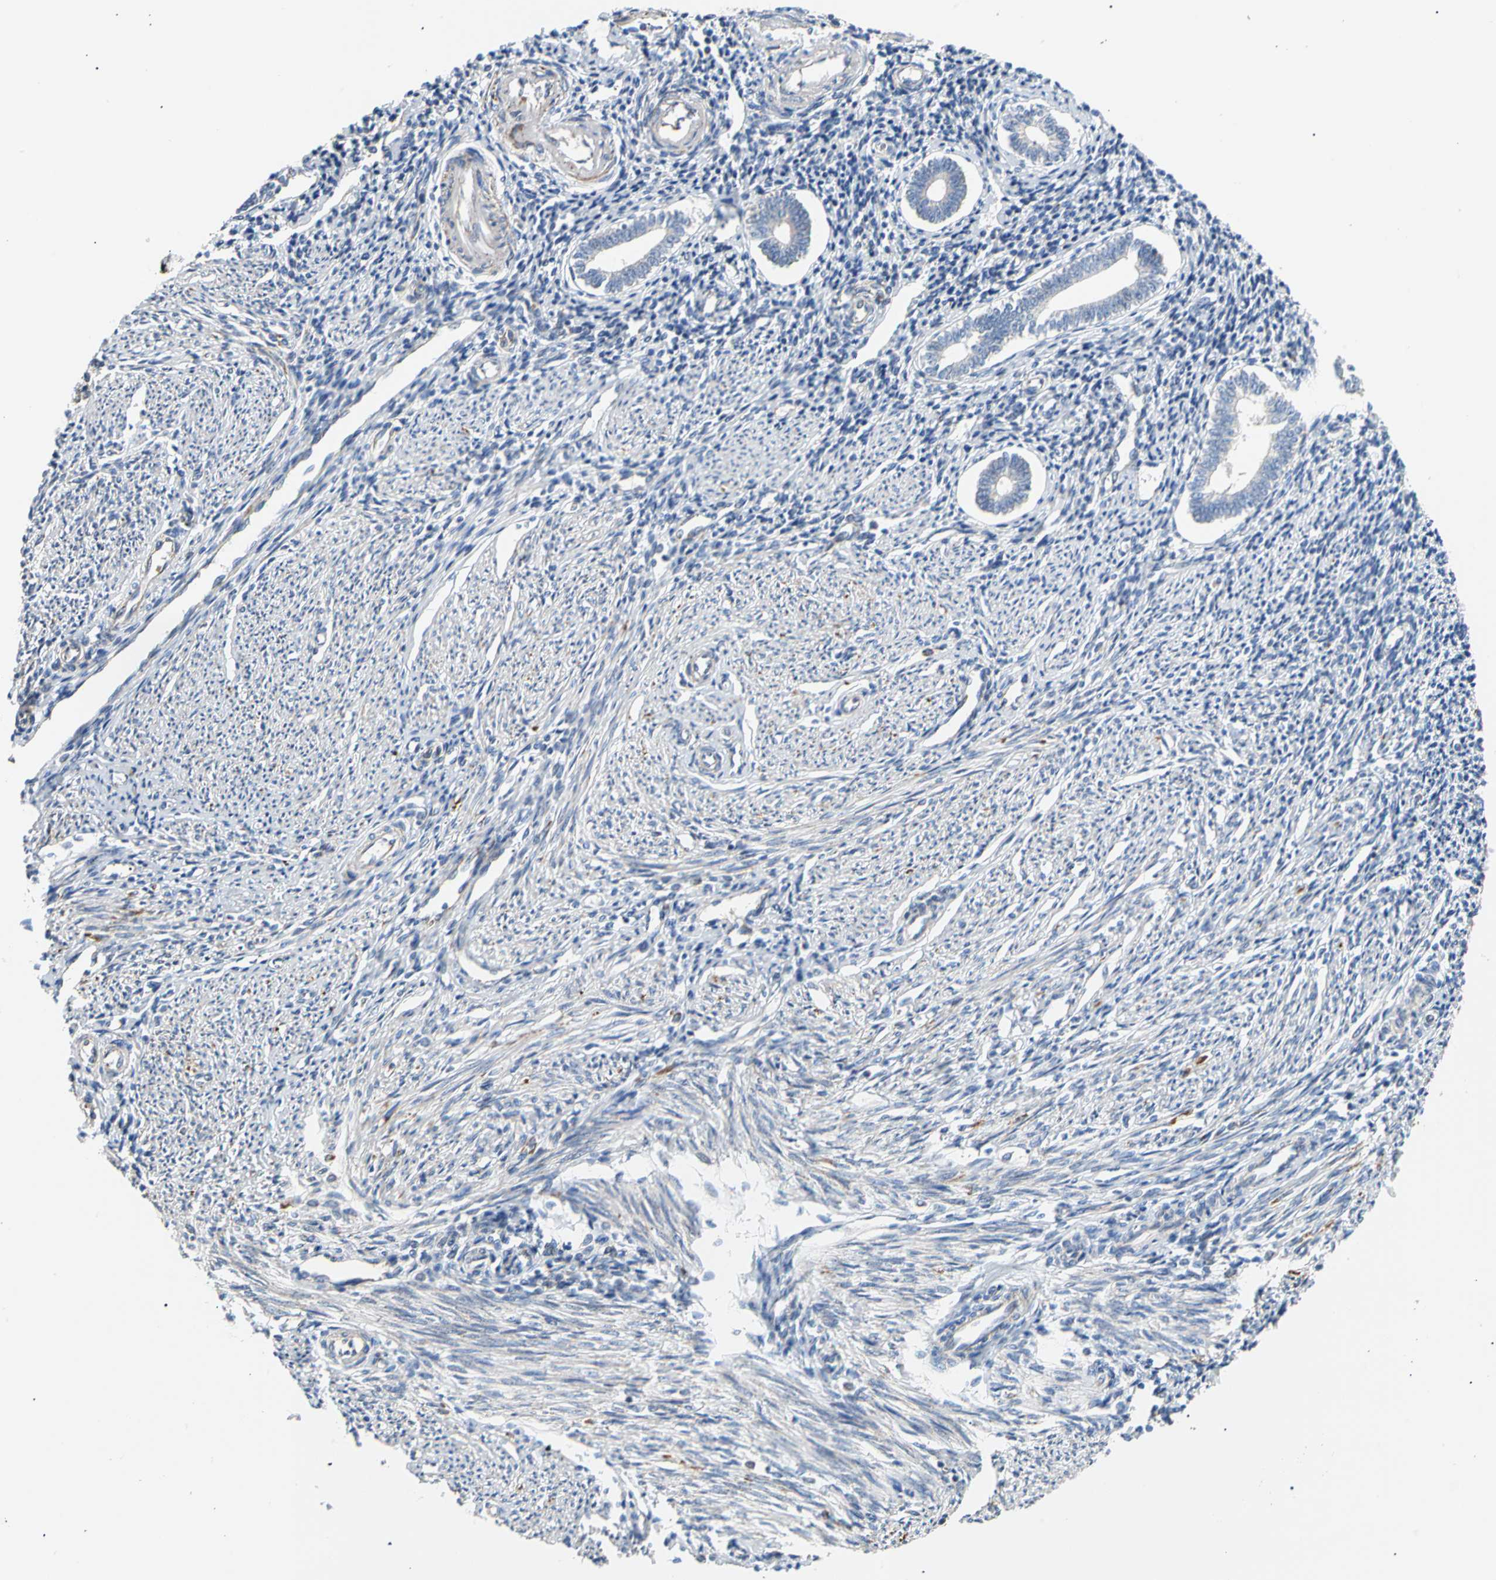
{"staining": {"intensity": "weak", "quantity": "<25%", "location": "cytoplasmic/membranous"}, "tissue": "endometrium", "cell_type": "Cells in endometrial stroma", "image_type": "normal", "snomed": [{"axis": "morphology", "description": "Normal tissue, NOS"}, {"axis": "topography", "description": "Endometrium"}], "caption": "This photomicrograph is of normal endometrium stained with IHC to label a protein in brown with the nuclei are counter-stained blue. There is no staining in cells in endometrial stroma.", "gene": "ACAT1", "patient": {"sex": "female", "age": 52}}